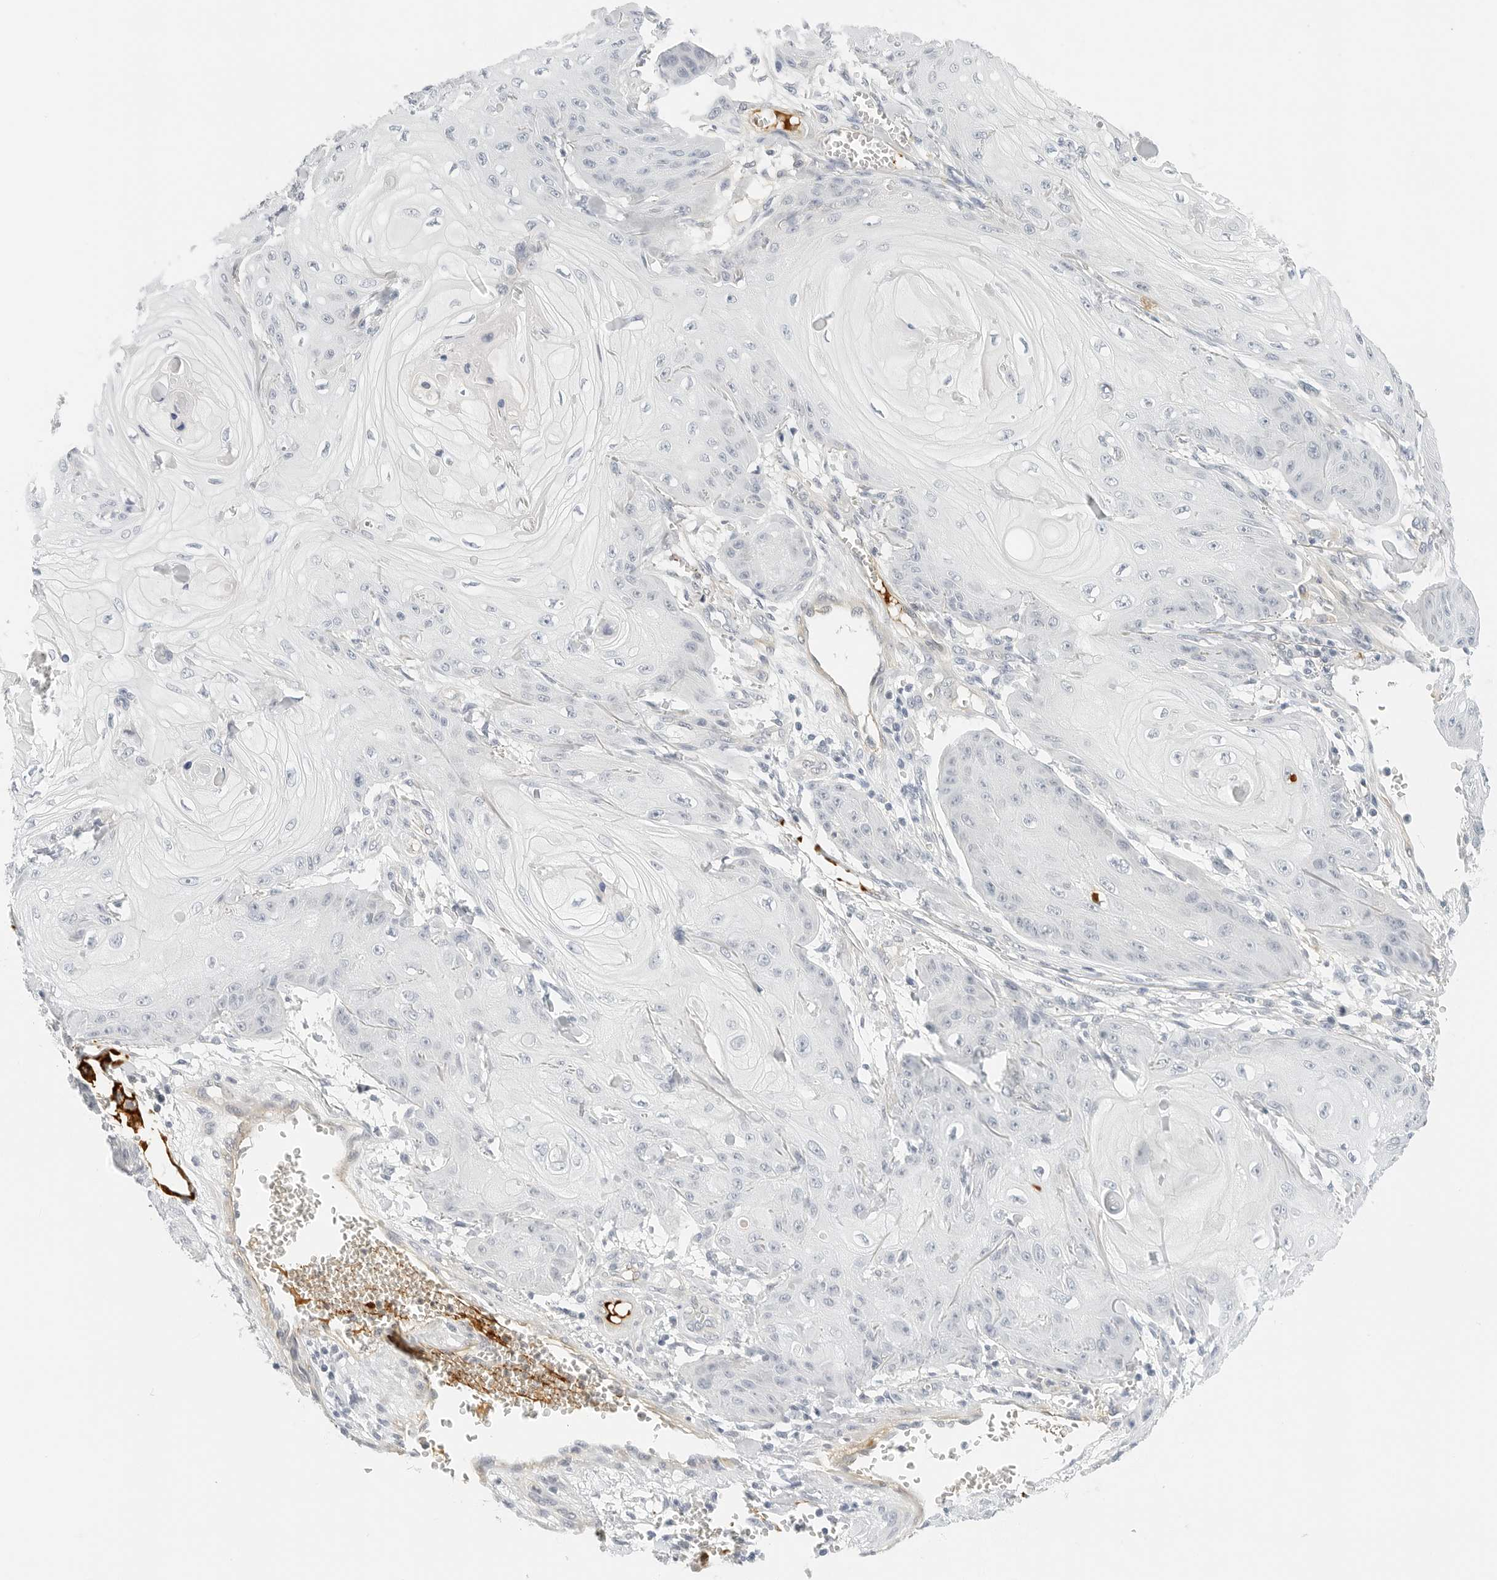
{"staining": {"intensity": "negative", "quantity": "none", "location": "none"}, "tissue": "skin cancer", "cell_type": "Tumor cells", "image_type": "cancer", "snomed": [{"axis": "morphology", "description": "Squamous cell carcinoma, NOS"}, {"axis": "topography", "description": "Skin"}], "caption": "Immunohistochemistry of skin cancer (squamous cell carcinoma) exhibits no positivity in tumor cells.", "gene": "PKDCC", "patient": {"sex": "male", "age": 74}}